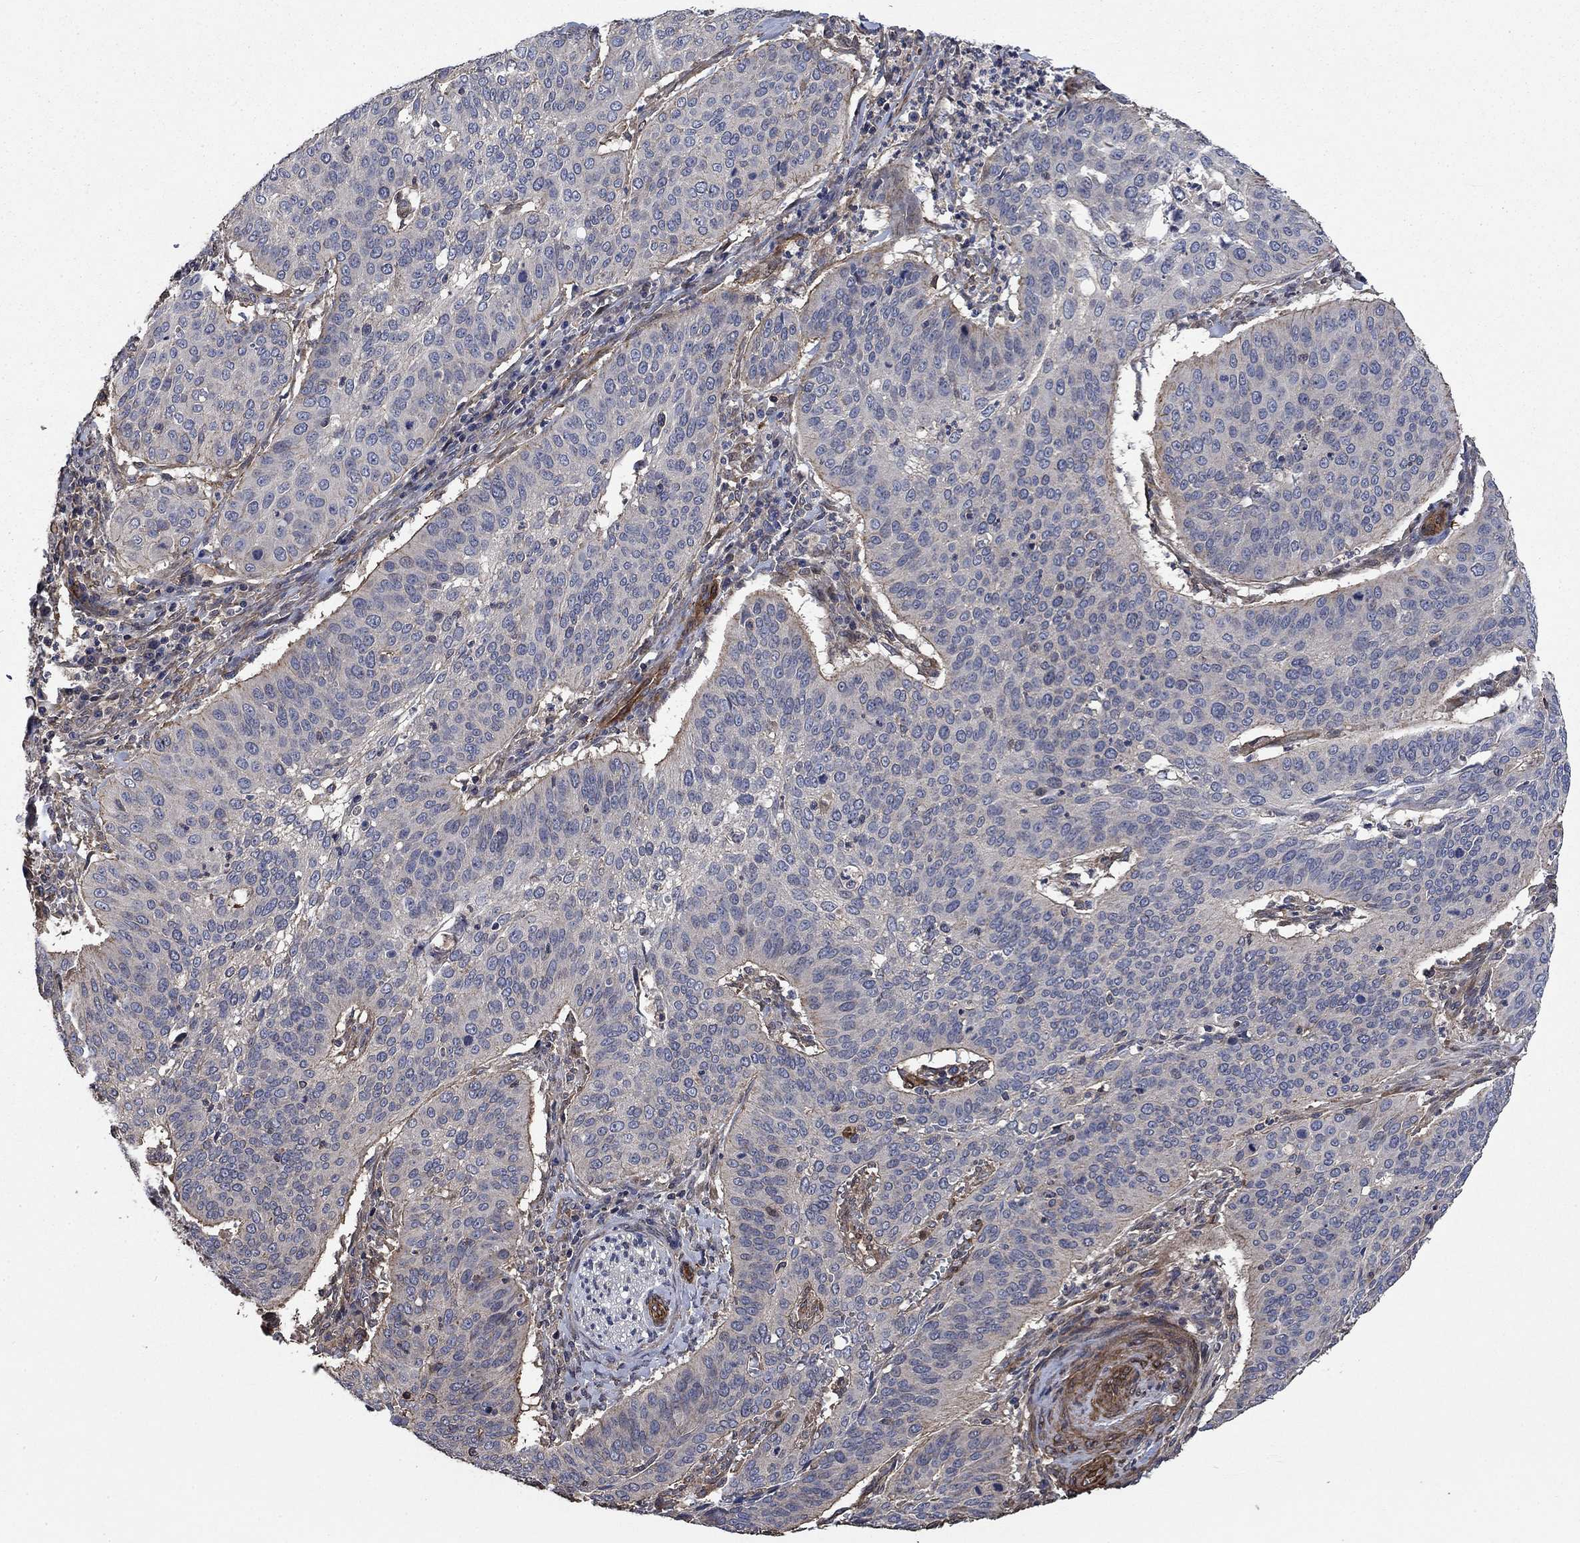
{"staining": {"intensity": "negative", "quantity": "none", "location": "none"}, "tissue": "cervical cancer", "cell_type": "Tumor cells", "image_type": "cancer", "snomed": [{"axis": "morphology", "description": "Normal tissue, NOS"}, {"axis": "morphology", "description": "Squamous cell carcinoma, NOS"}, {"axis": "topography", "description": "Cervix"}], "caption": "This is an IHC image of human cervical cancer. There is no positivity in tumor cells.", "gene": "PDE3A", "patient": {"sex": "female", "age": 39}}